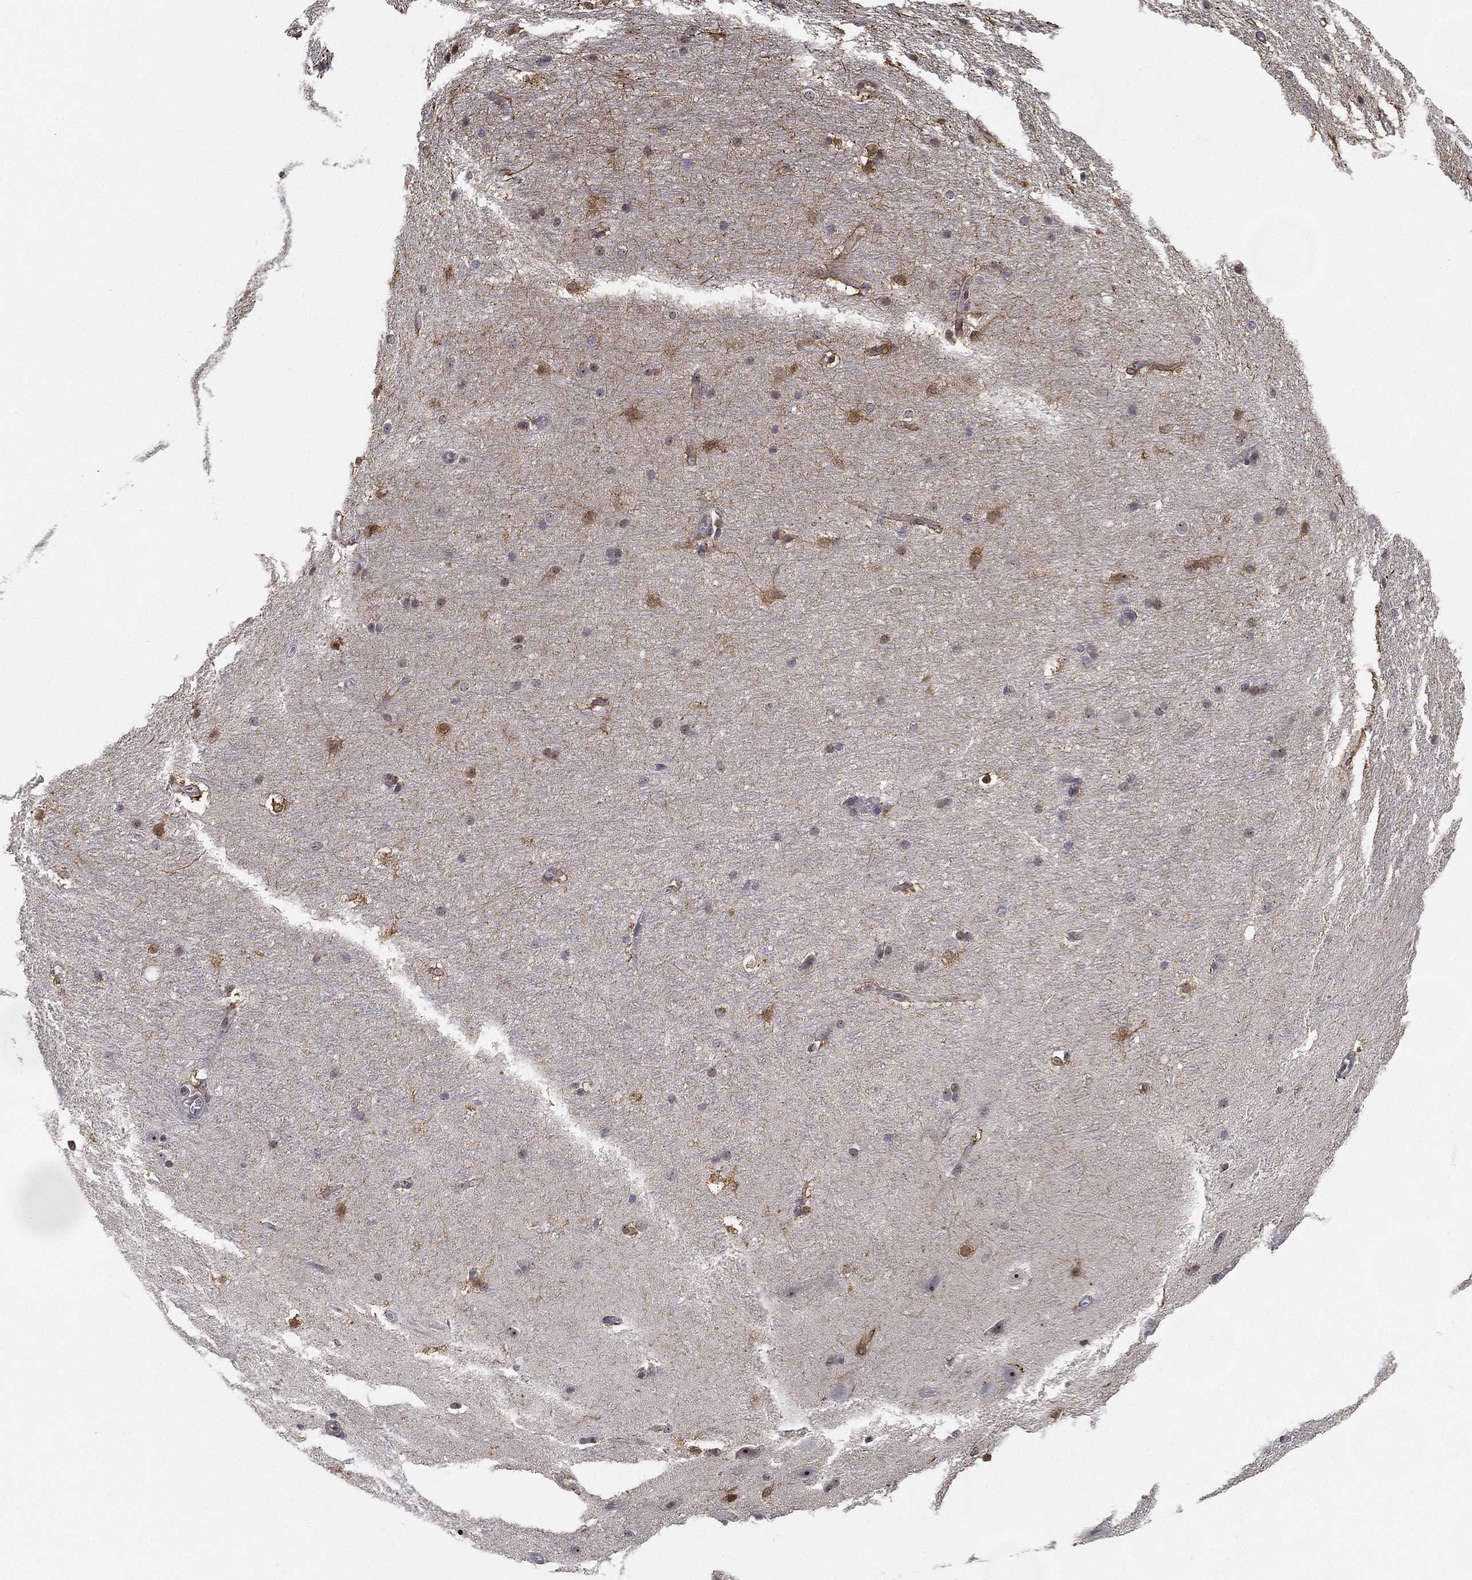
{"staining": {"intensity": "strong", "quantity": "25%-75%", "location": "cytoplasmic/membranous,nuclear"}, "tissue": "hippocampus", "cell_type": "Glial cells", "image_type": "normal", "snomed": [{"axis": "morphology", "description": "Normal tissue, NOS"}, {"axis": "topography", "description": "Cerebral cortex"}, {"axis": "topography", "description": "Hippocampus"}], "caption": "Immunohistochemical staining of benign human hippocampus exhibits high levels of strong cytoplasmic/membranous,nuclear staining in approximately 25%-75% of glial cells.", "gene": "PPP1R16B", "patient": {"sex": "female", "age": 19}}